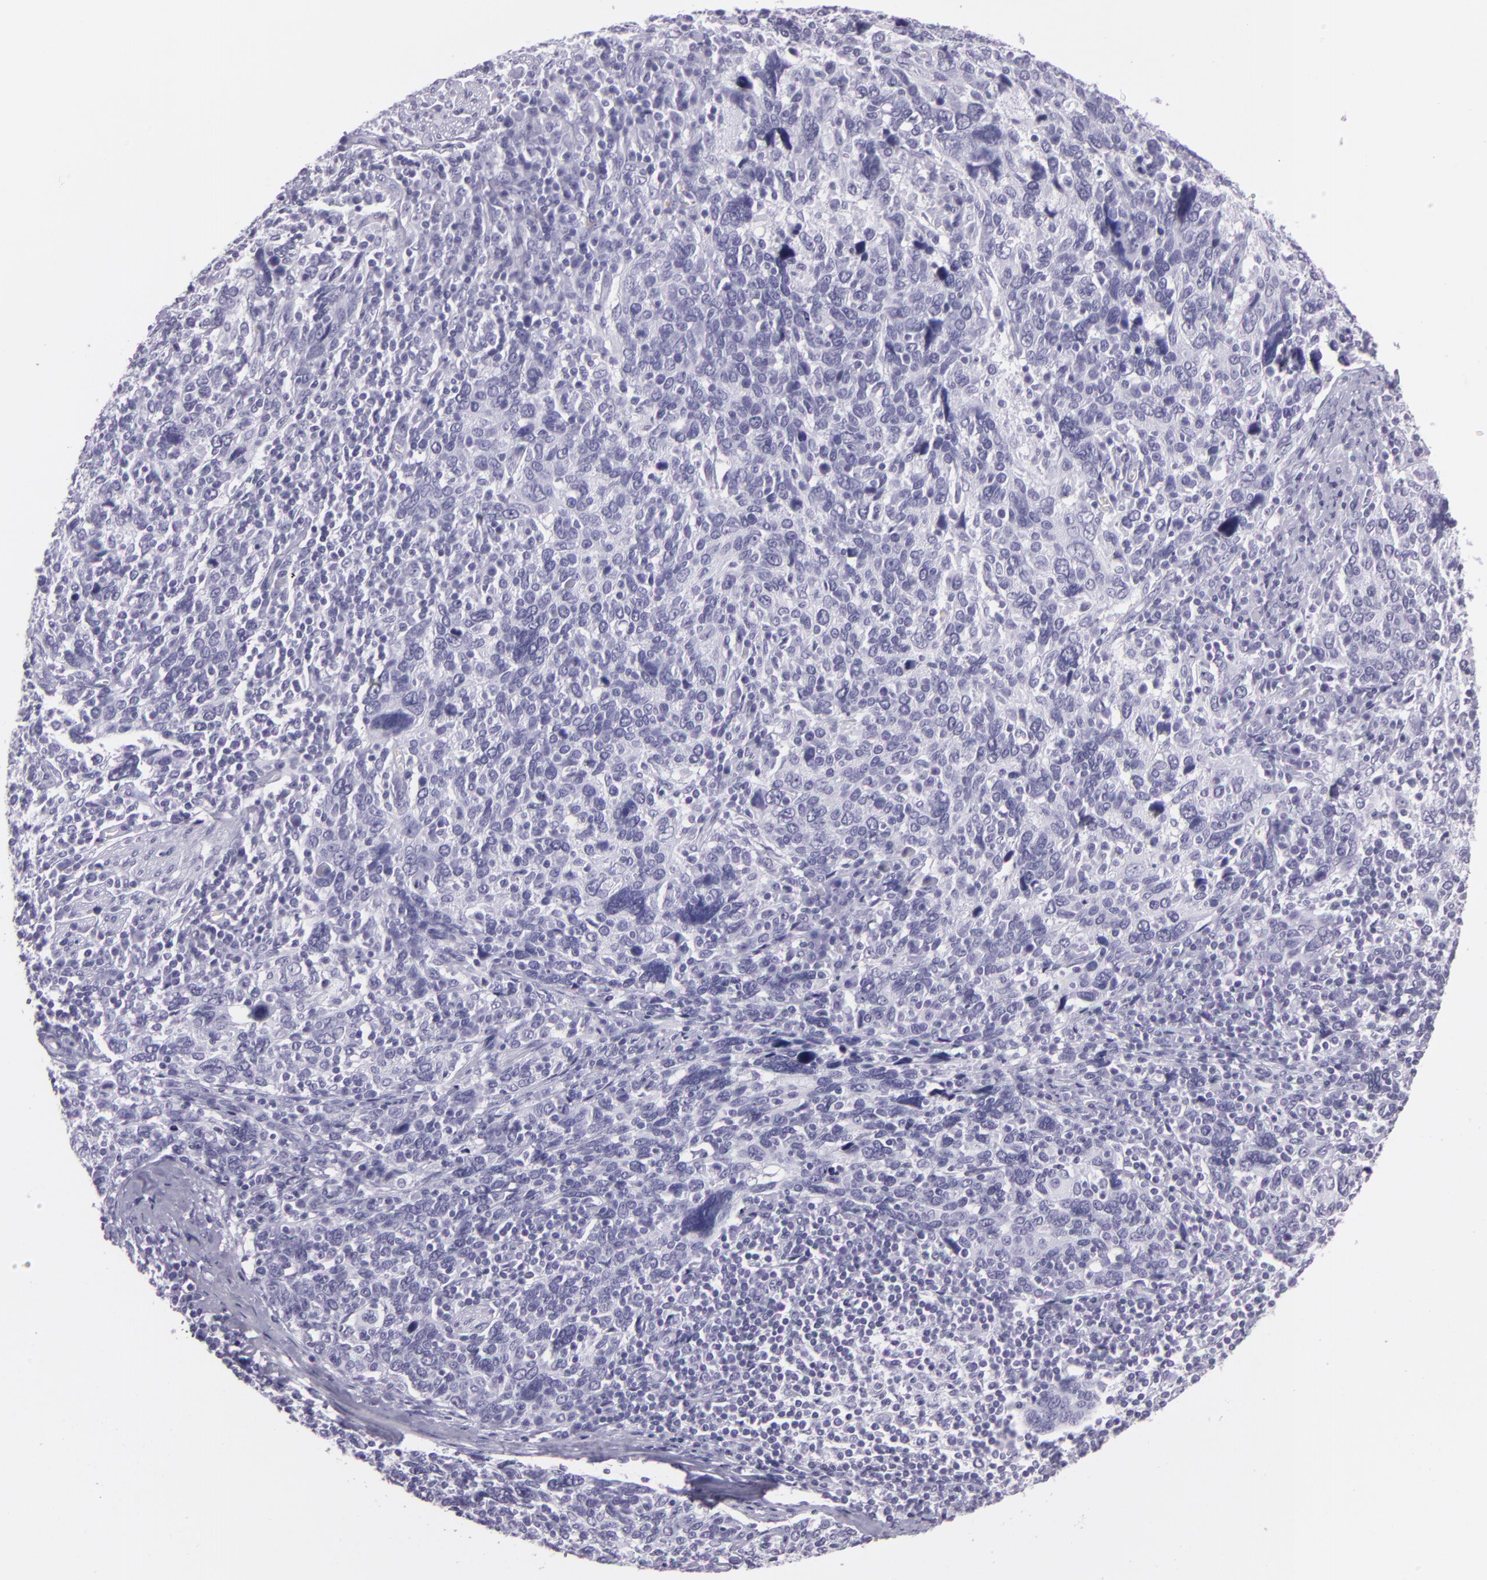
{"staining": {"intensity": "negative", "quantity": "none", "location": "none"}, "tissue": "cervical cancer", "cell_type": "Tumor cells", "image_type": "cancer", "snomed": [{"axis": "morphology", "description": "Squamous cell carcinoma, NOS"}, {"axis": "topography", "description": "Cervix"}], "caption": "Squamous cell carcinoma (cervical) stained for a protein using immunohistochemistry demonstrates no expression tumor cells.", "gene": "MUC6", "patient": {"sex": "female", "age": 41}}